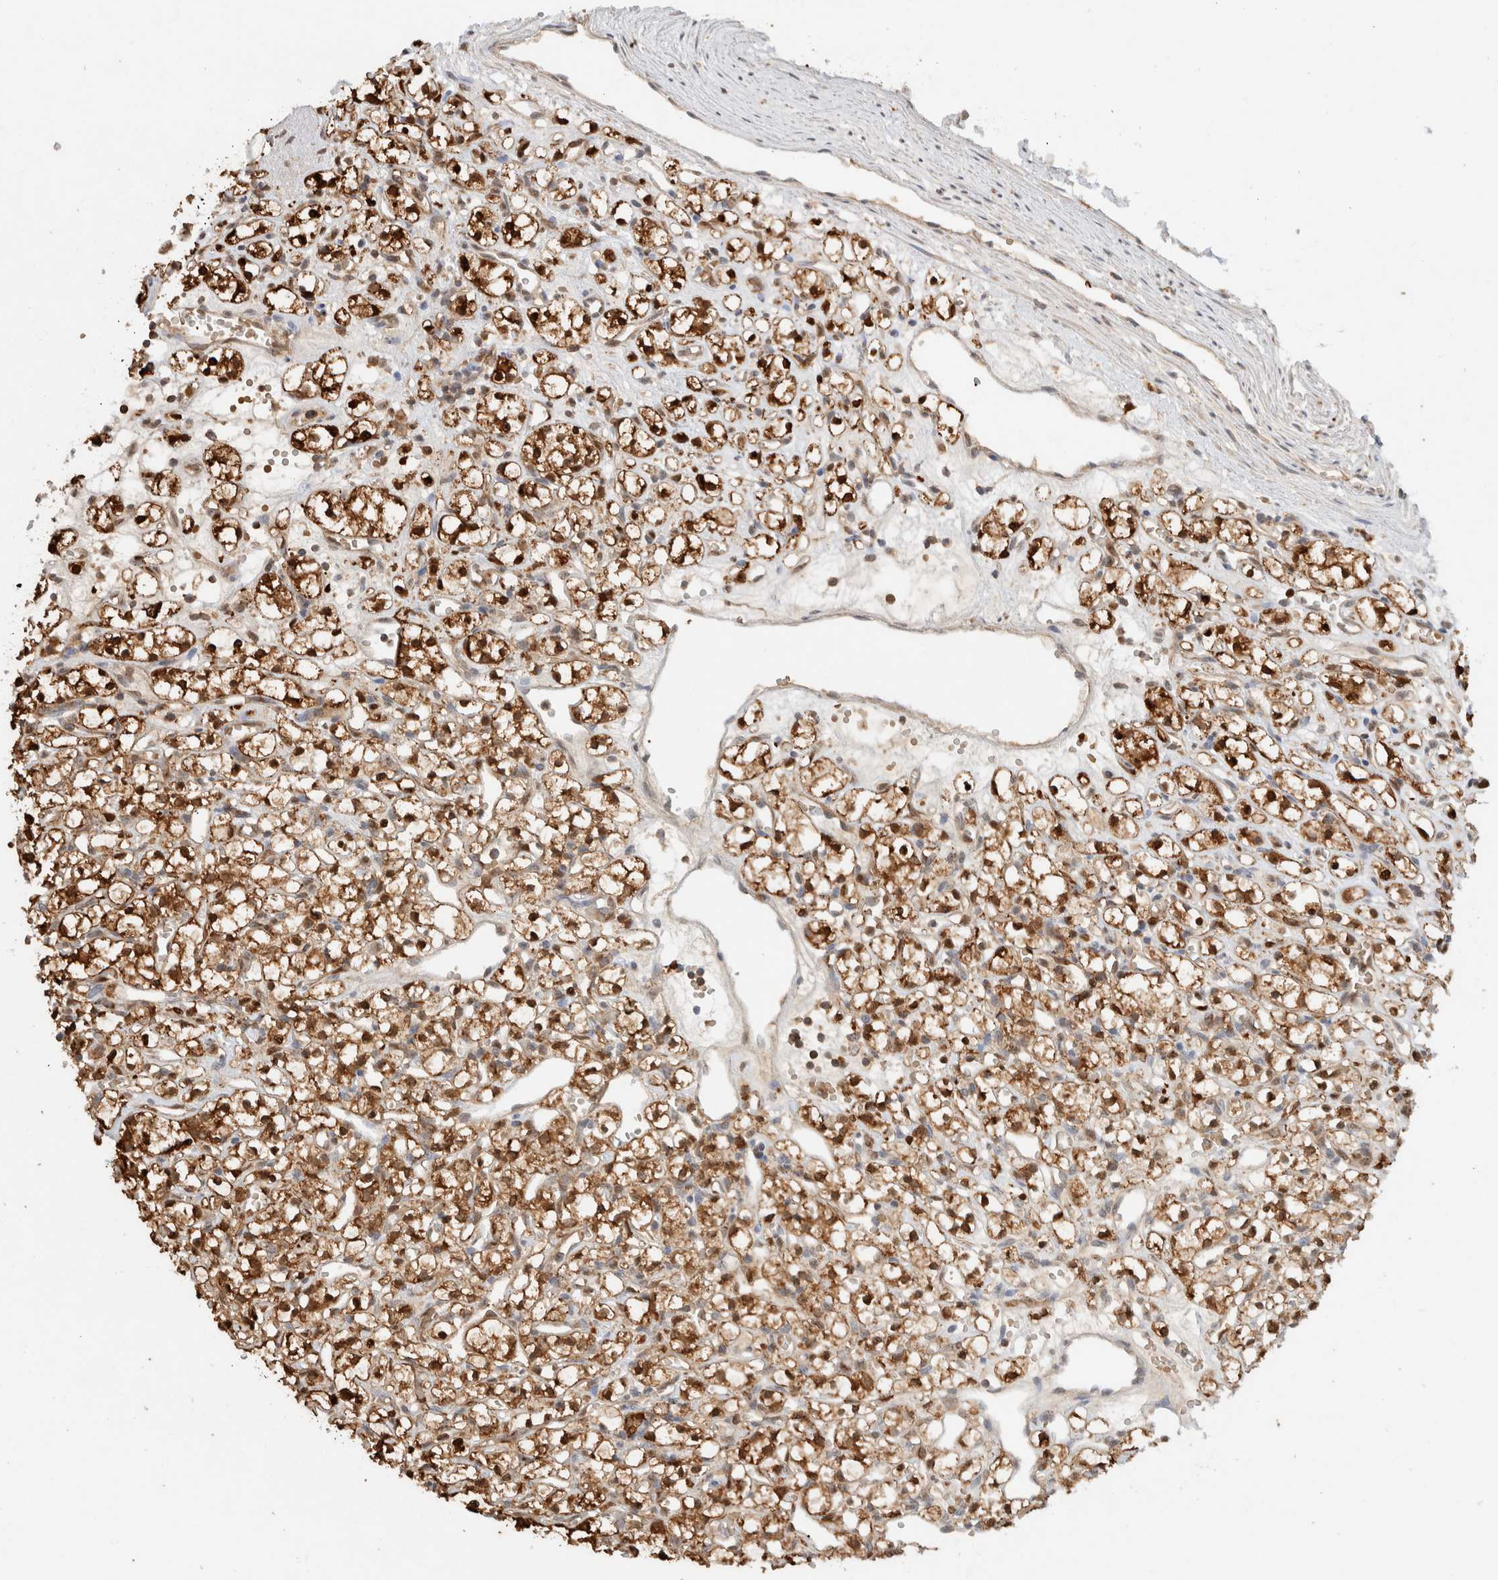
{"staining": {"intensity": "strong", "quantity": ">75%", "location": "cytoplasmic/membranous,nuclear"}, "tissue": "renal cancer", "cell_type": "Tumor cells", "image_type": "cancer", "snomed": [{"axis": "morphology", "description": "Adenocarcinoma, NOS"}, {"axis": "topography", "description": "Kidney"}], "caption": "Immunohistochemistry (IHC) (DAB (3,3'-diaminobenzidine)) staining of human adenocarcinoma (renal) displays strong cytoplasmic/membranous and nuclear protein positivity in approximately >75% of tumor cells. (brown staining indicates protein expression, while blue staining denotes nuclei).", "gene": "CA13", "patient": {"sex": "female", "age": 59}}